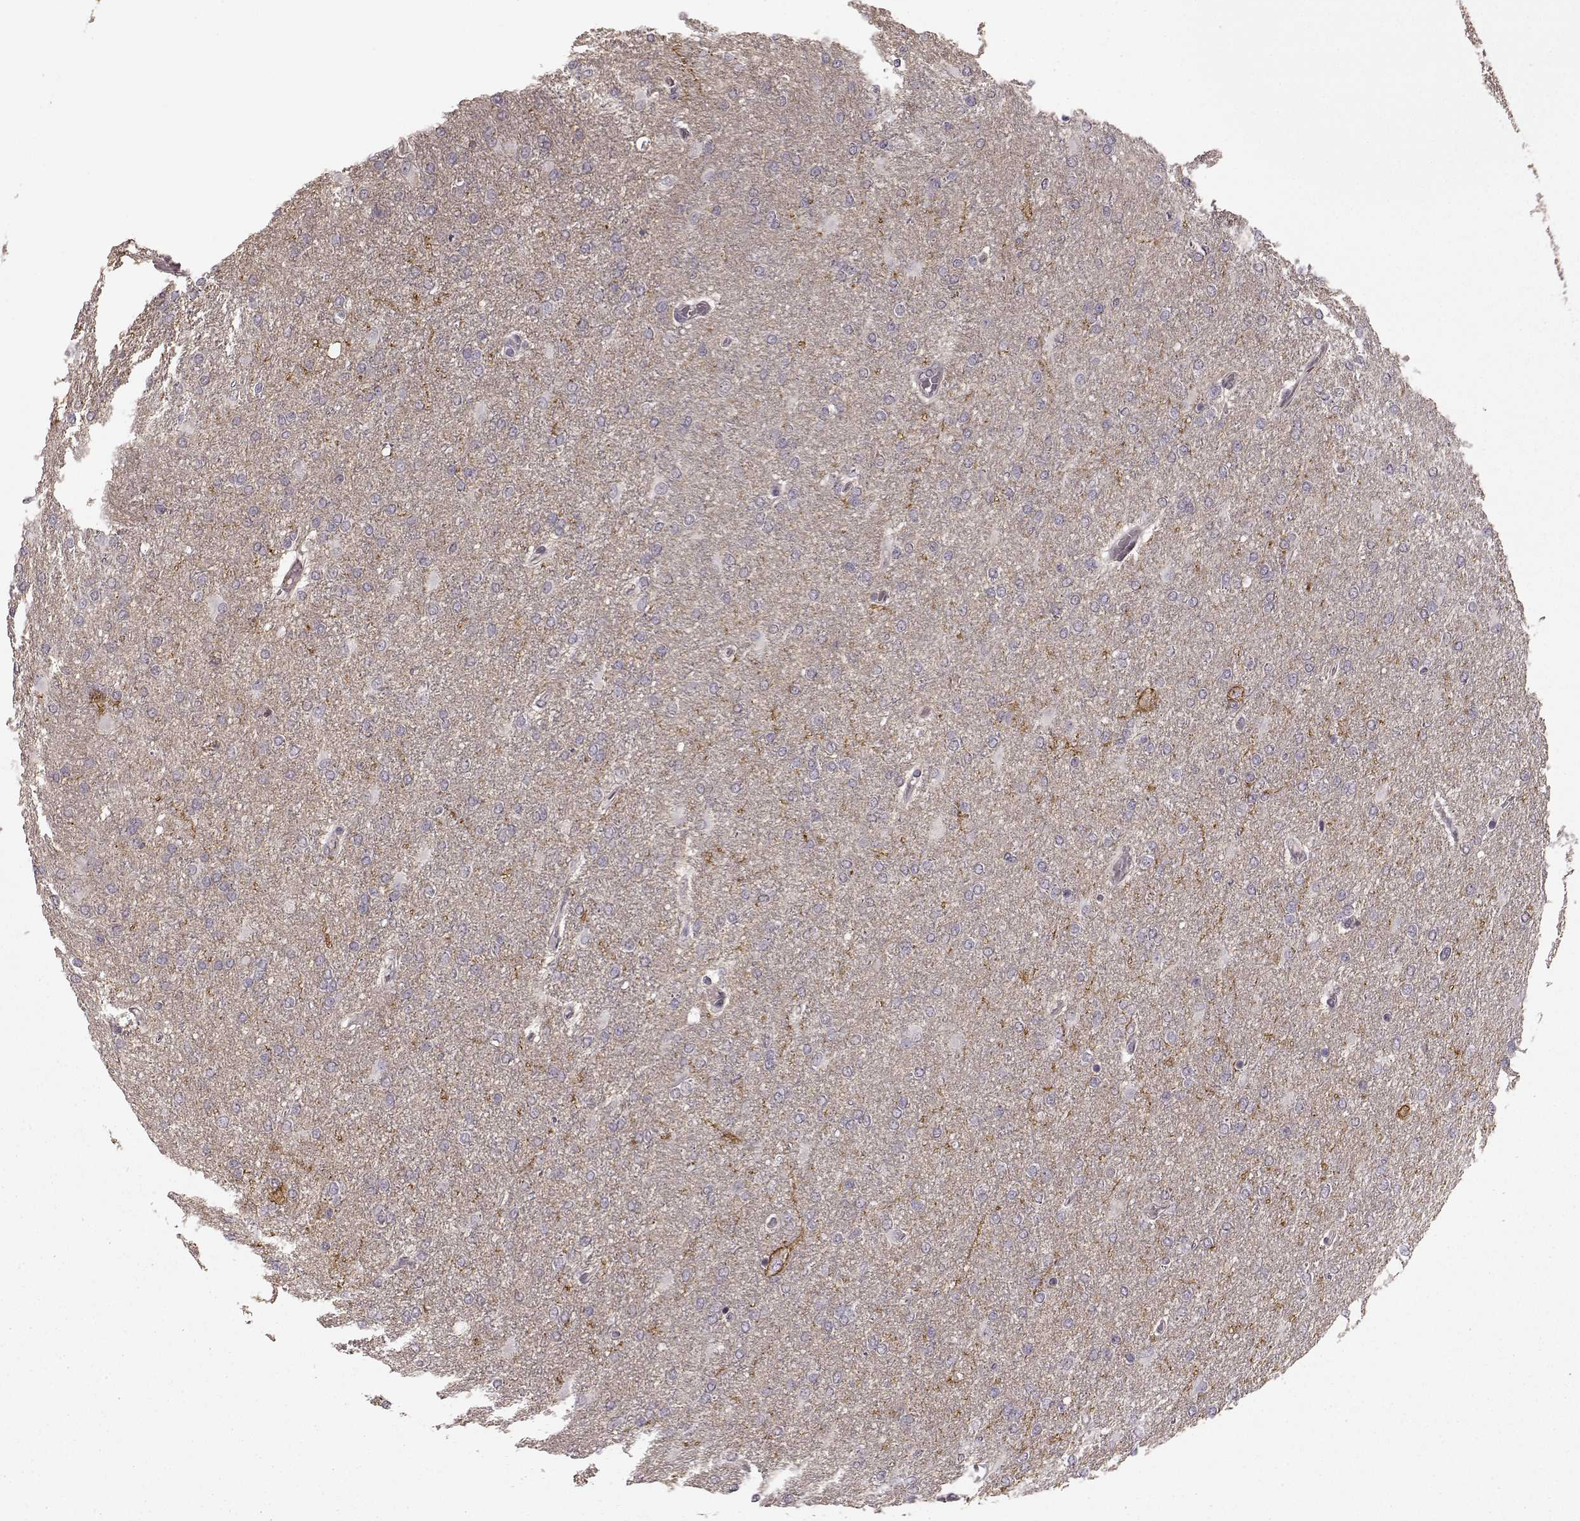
{"staining": {"intensity": "negative", "quantity": "none", "location": "none"}, "tissue": "glioma", "cell_type": "Tumor cells", "image_type": "cancer", "snomed": [{"axis": "morphology", "description": "Glioma, malignant, High grade"}, {"axis": "topography", "description": "Cerebral cortex"}], "caption": "Histopathology image shows no significant protein staining in tumor cells of malignant glioma (high-grade). (Brightfield microscopy of DAB immunohistochemistry (IHC) at high magnification).", "gene": "PRKCE", "patient": {"sex": "male", "age": 70}}